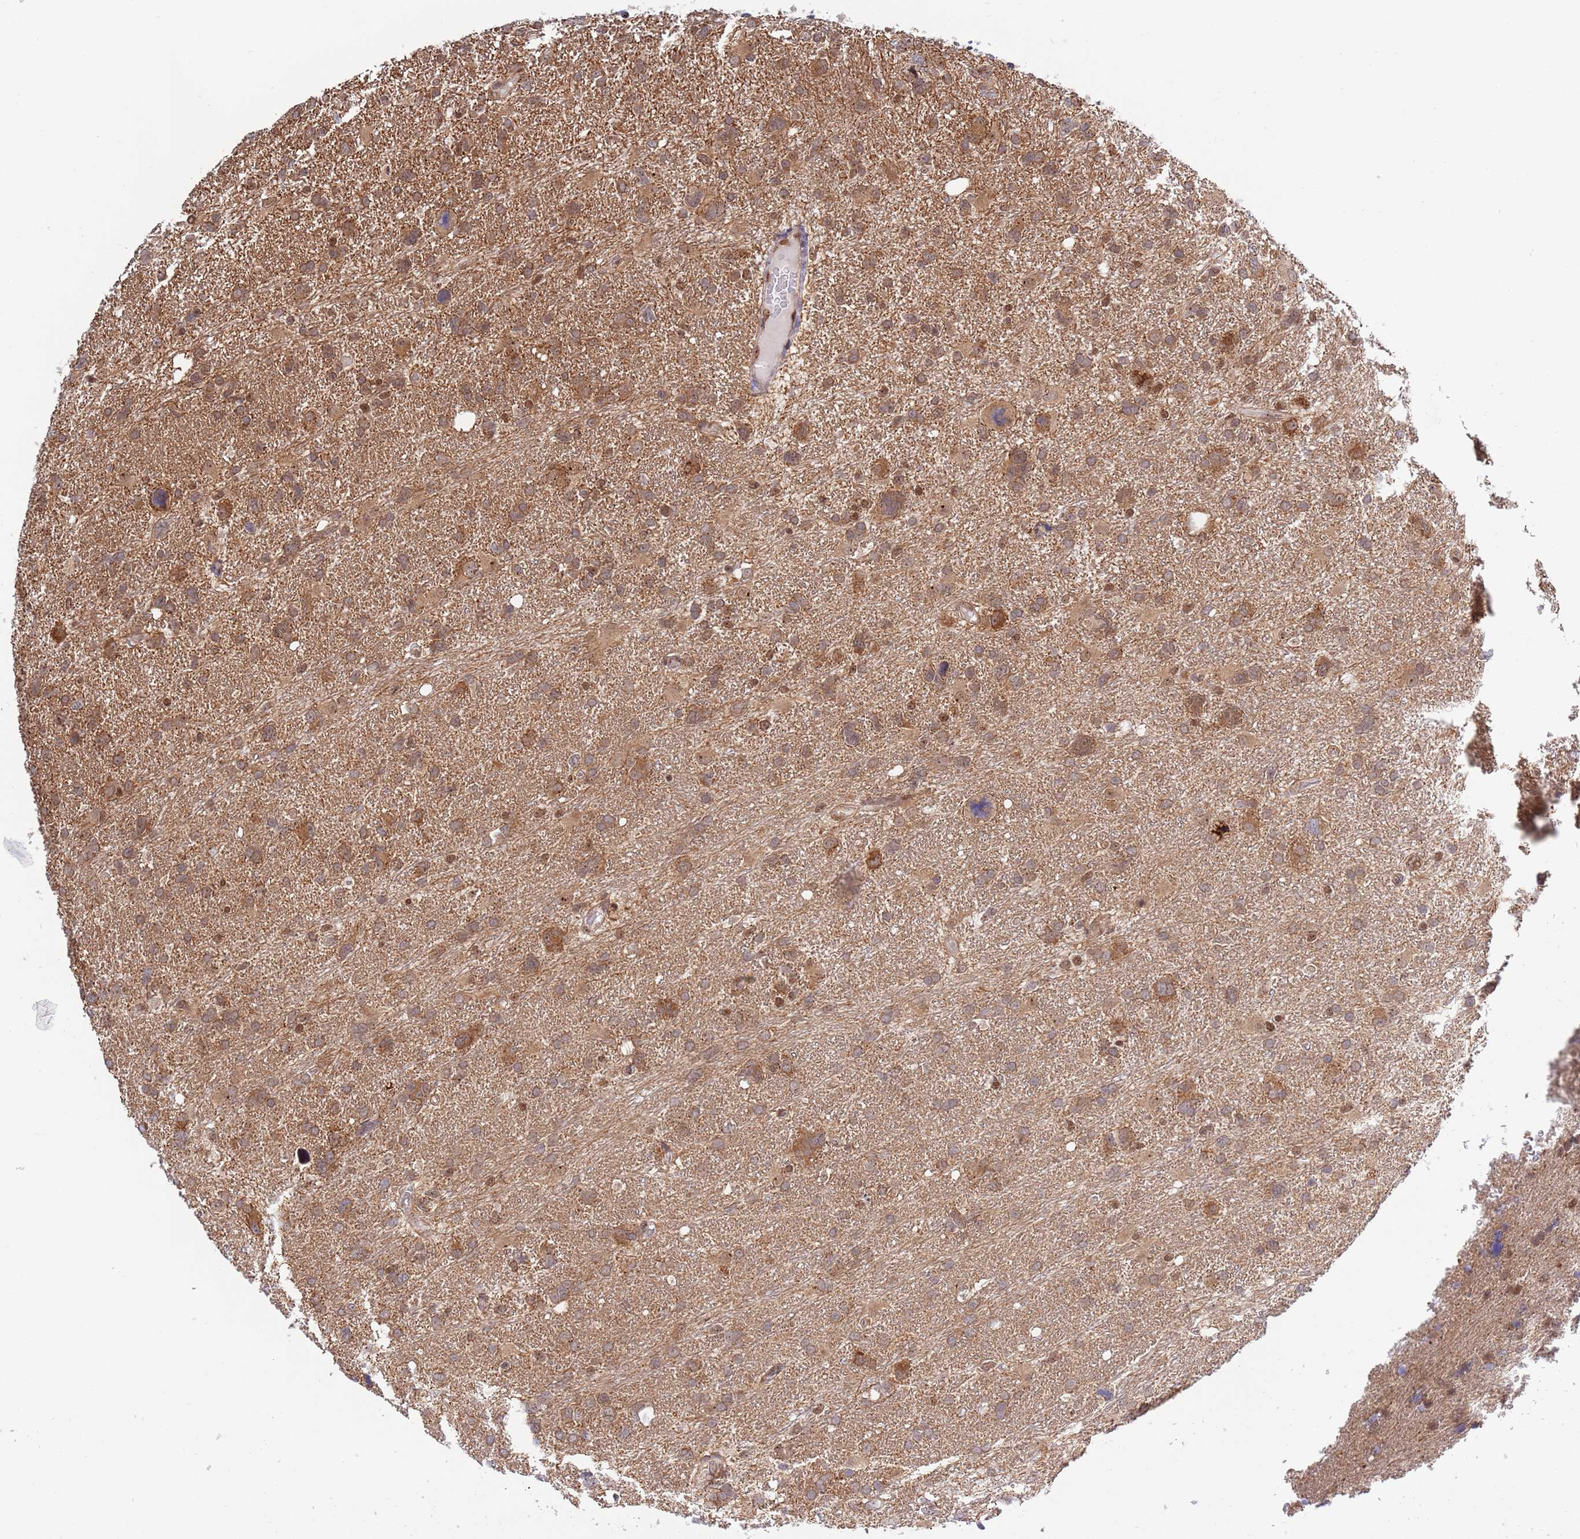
{"staining": {"intensity": "moderate", "quantity": ">75%", "location": "cytoplasmic/membranous,nuclear"}, "tissue": "glioma", "cell_type": "Tumor cells", "image_type": "cancer", "snomed": [{"axis": "morphology", "description": "Glioma, malignant, High grade"}, {"axis": "topography", "description": "Brain"}], "caption": "Protein analysis of malignant glioma (high-grade) tissue exhibits moderate cytoplasmic/membranous and nuclear positivity in about >75% of tumor cells.", "gene": "TBX10", "patient": {"sex": "male", "age": 61}}